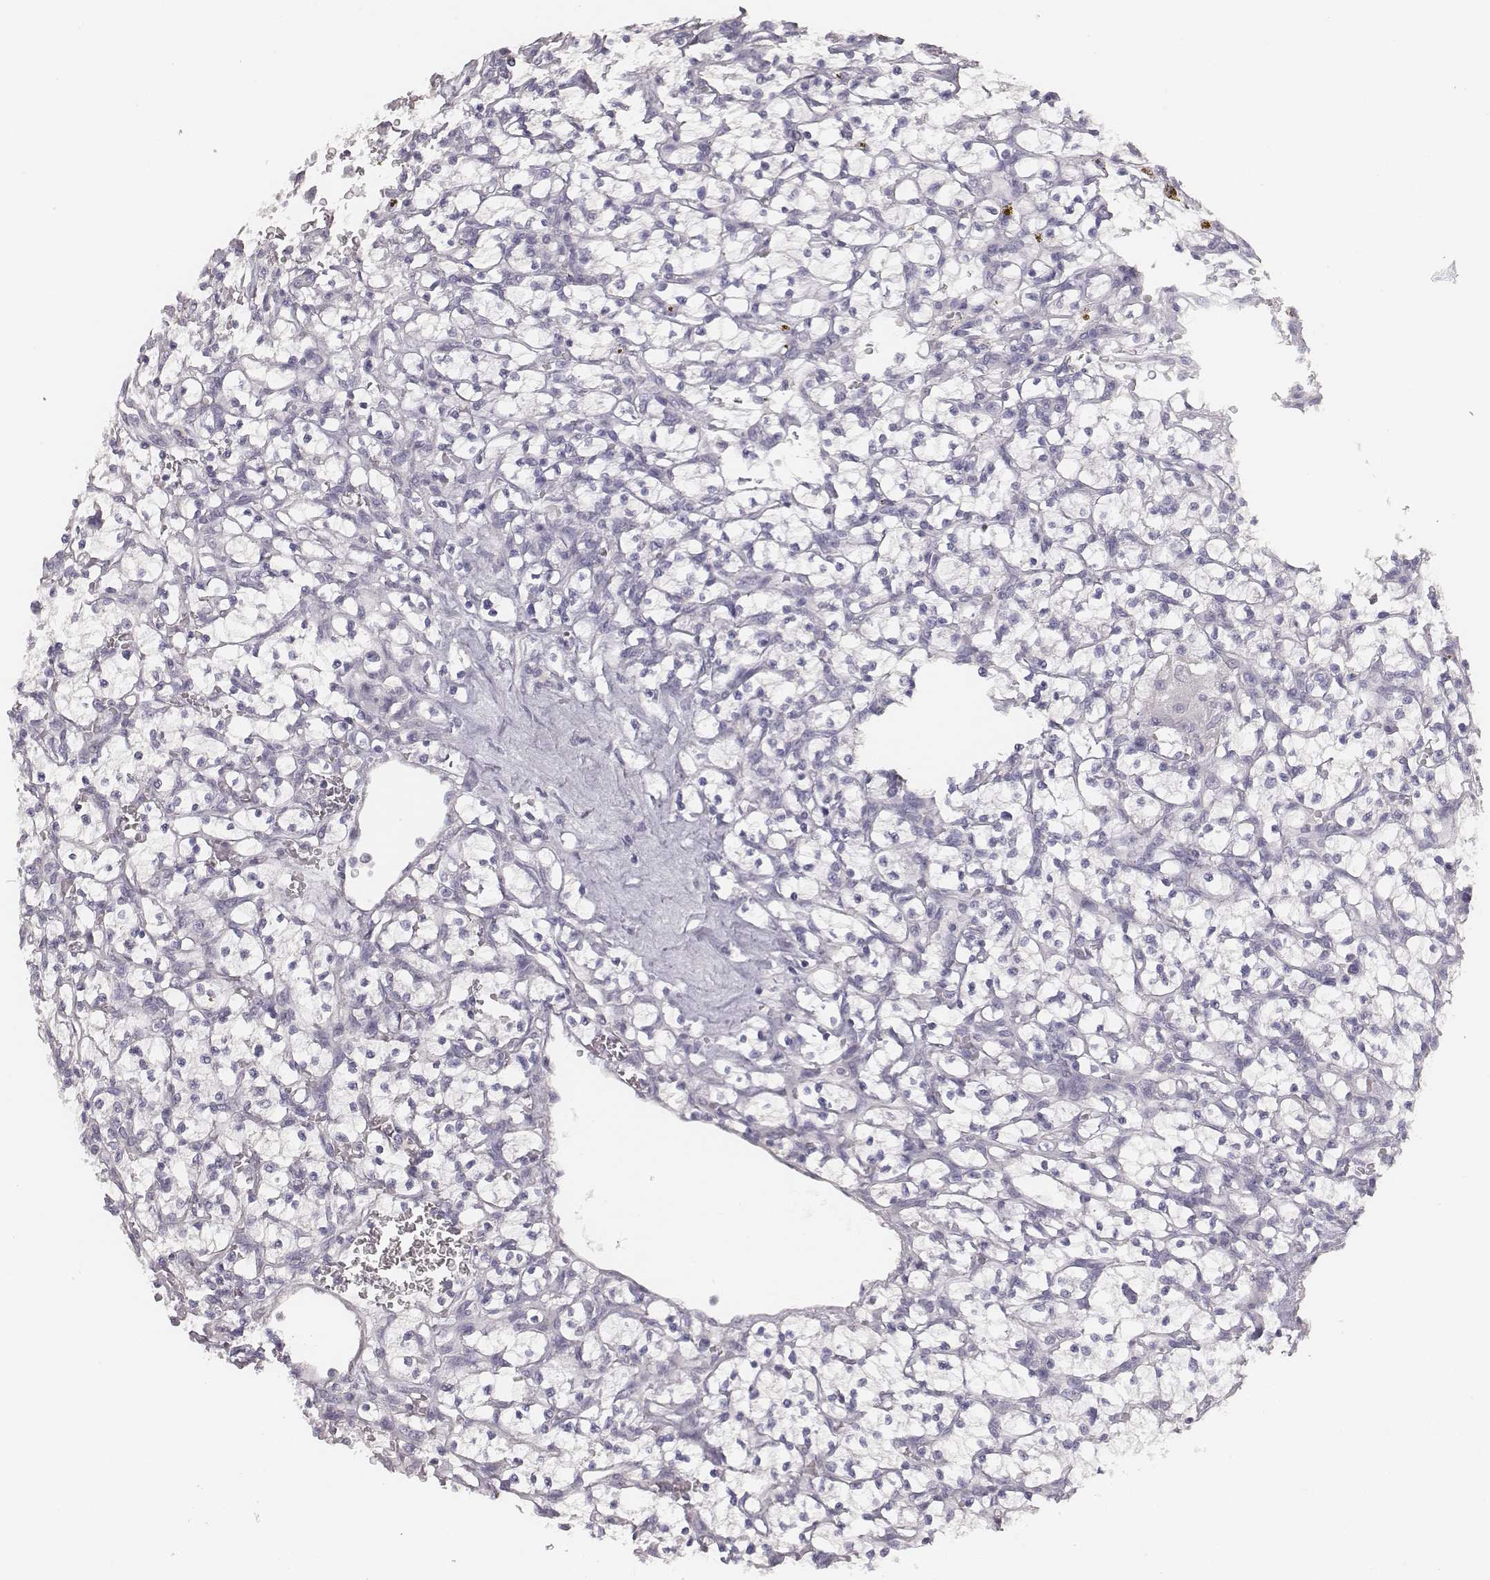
{"staining": {"intensity": "negative", "quantity": "none", "location": "none"}, "tissue": "renal cancer", "cell_type": "Tumor cells", "image_type": "cancer", "snomed": [{"axis": "morphology", "description": "Adenocarcinoma, NOS"}, {"axis": "topography", "description": "Kidney"}], "caption": "Micrograph shows no significant protein expression in tumor cells of renal cancer.", "gene": "MYH6", "patient": {"sex": "female", "age": 64}}